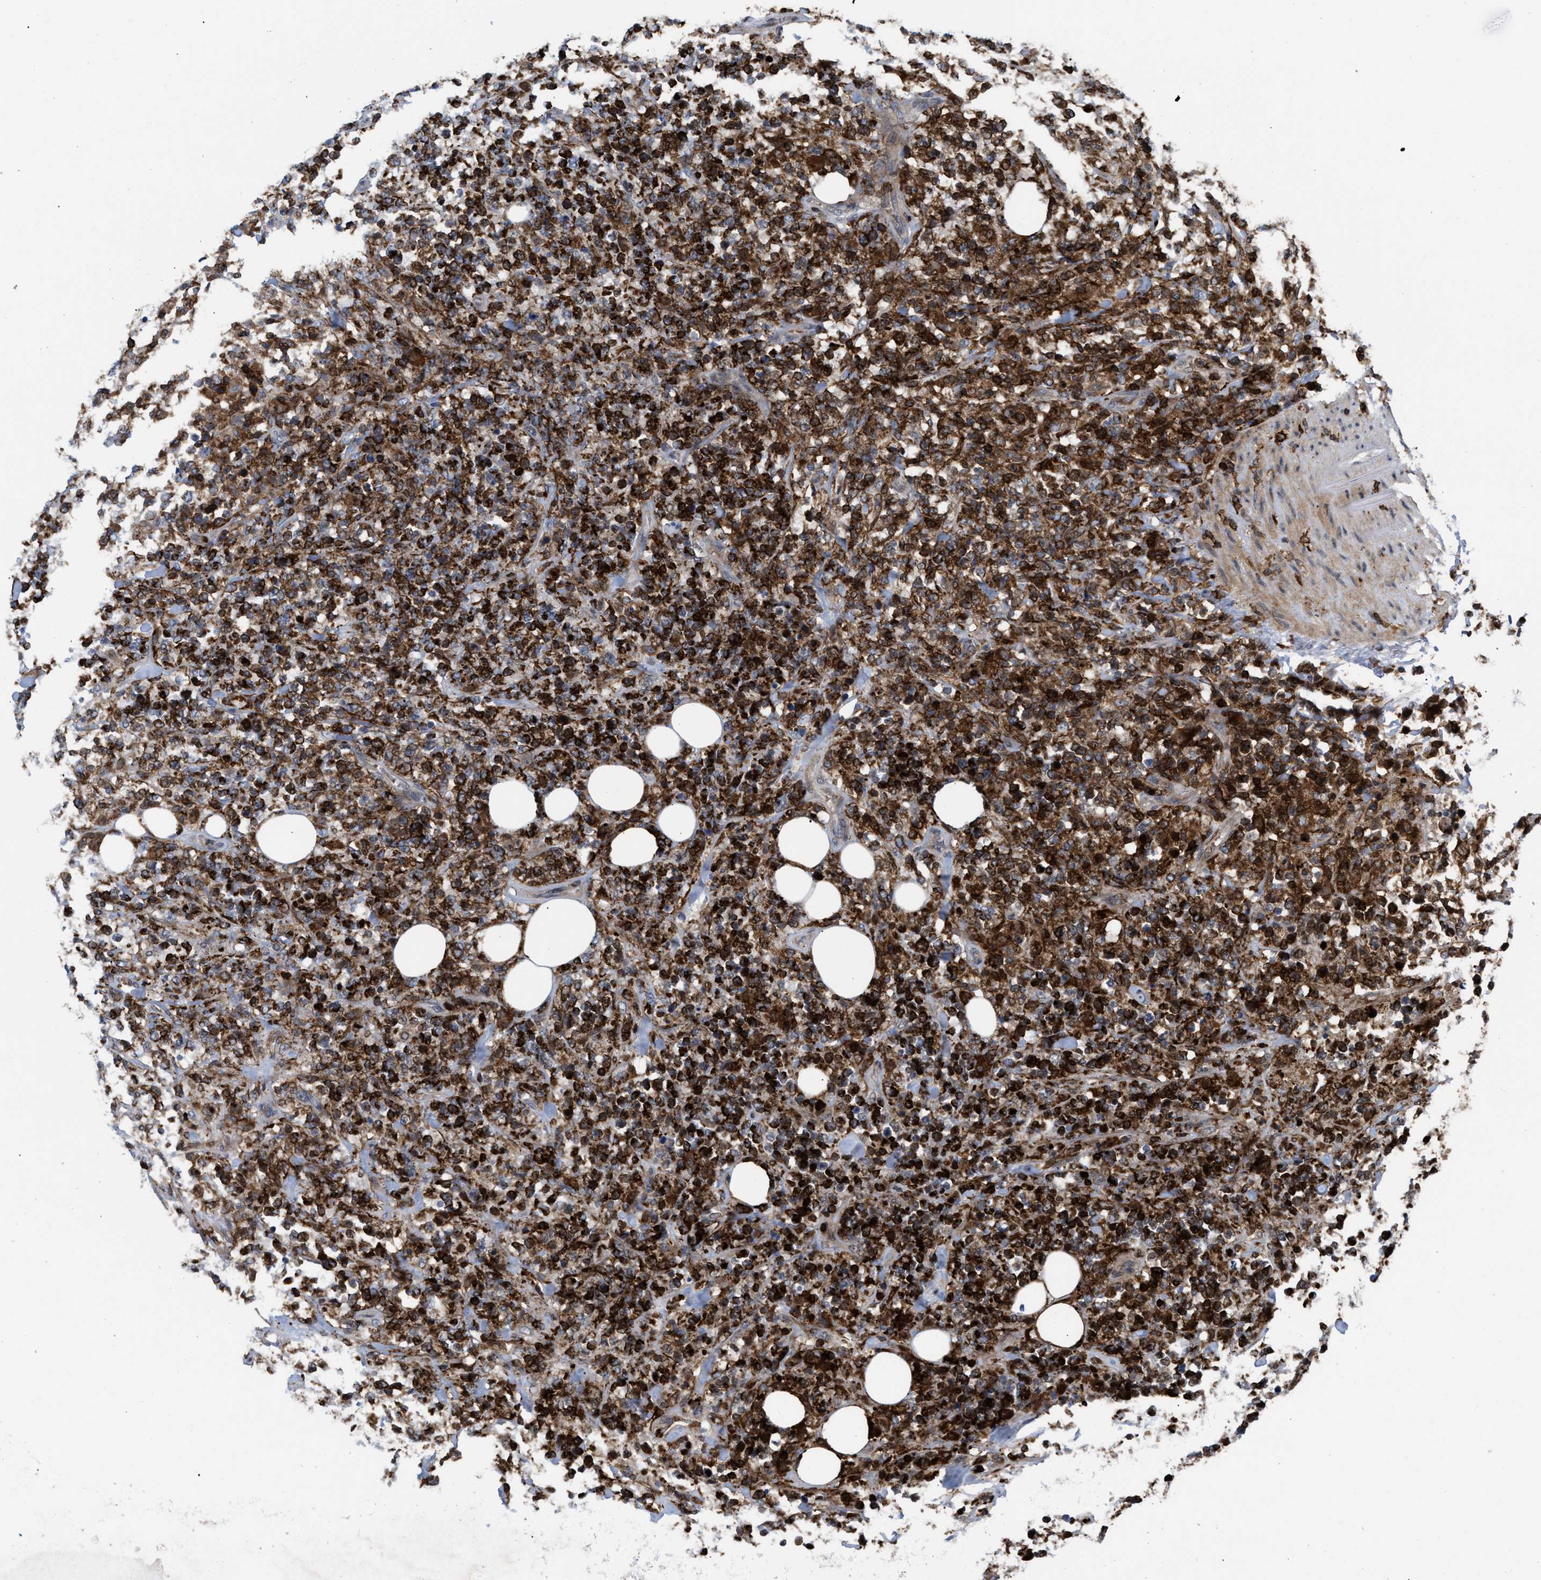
{"staining": {"intensity": "strong", "quantity": ">75%", "location": "cytoplasmic/membranous"}, "tissue": "lymphoma", "cell_type": "Tumor cells", "image_type": "cancer", "snomed": [{"axis": "morphology", "description": "Malignant lymphoma, non-Hodgkin's type, High grade"}, {"axis": "topography", "description": "Soft tissue"}], "caption": "High-grade malignant lymphoma, non-Hodgkin's type stained with a protein marker exhibits strong staining in tumor cells.", "gene": "PTPRE", "patient": {"sex": "male", "age": 18}}